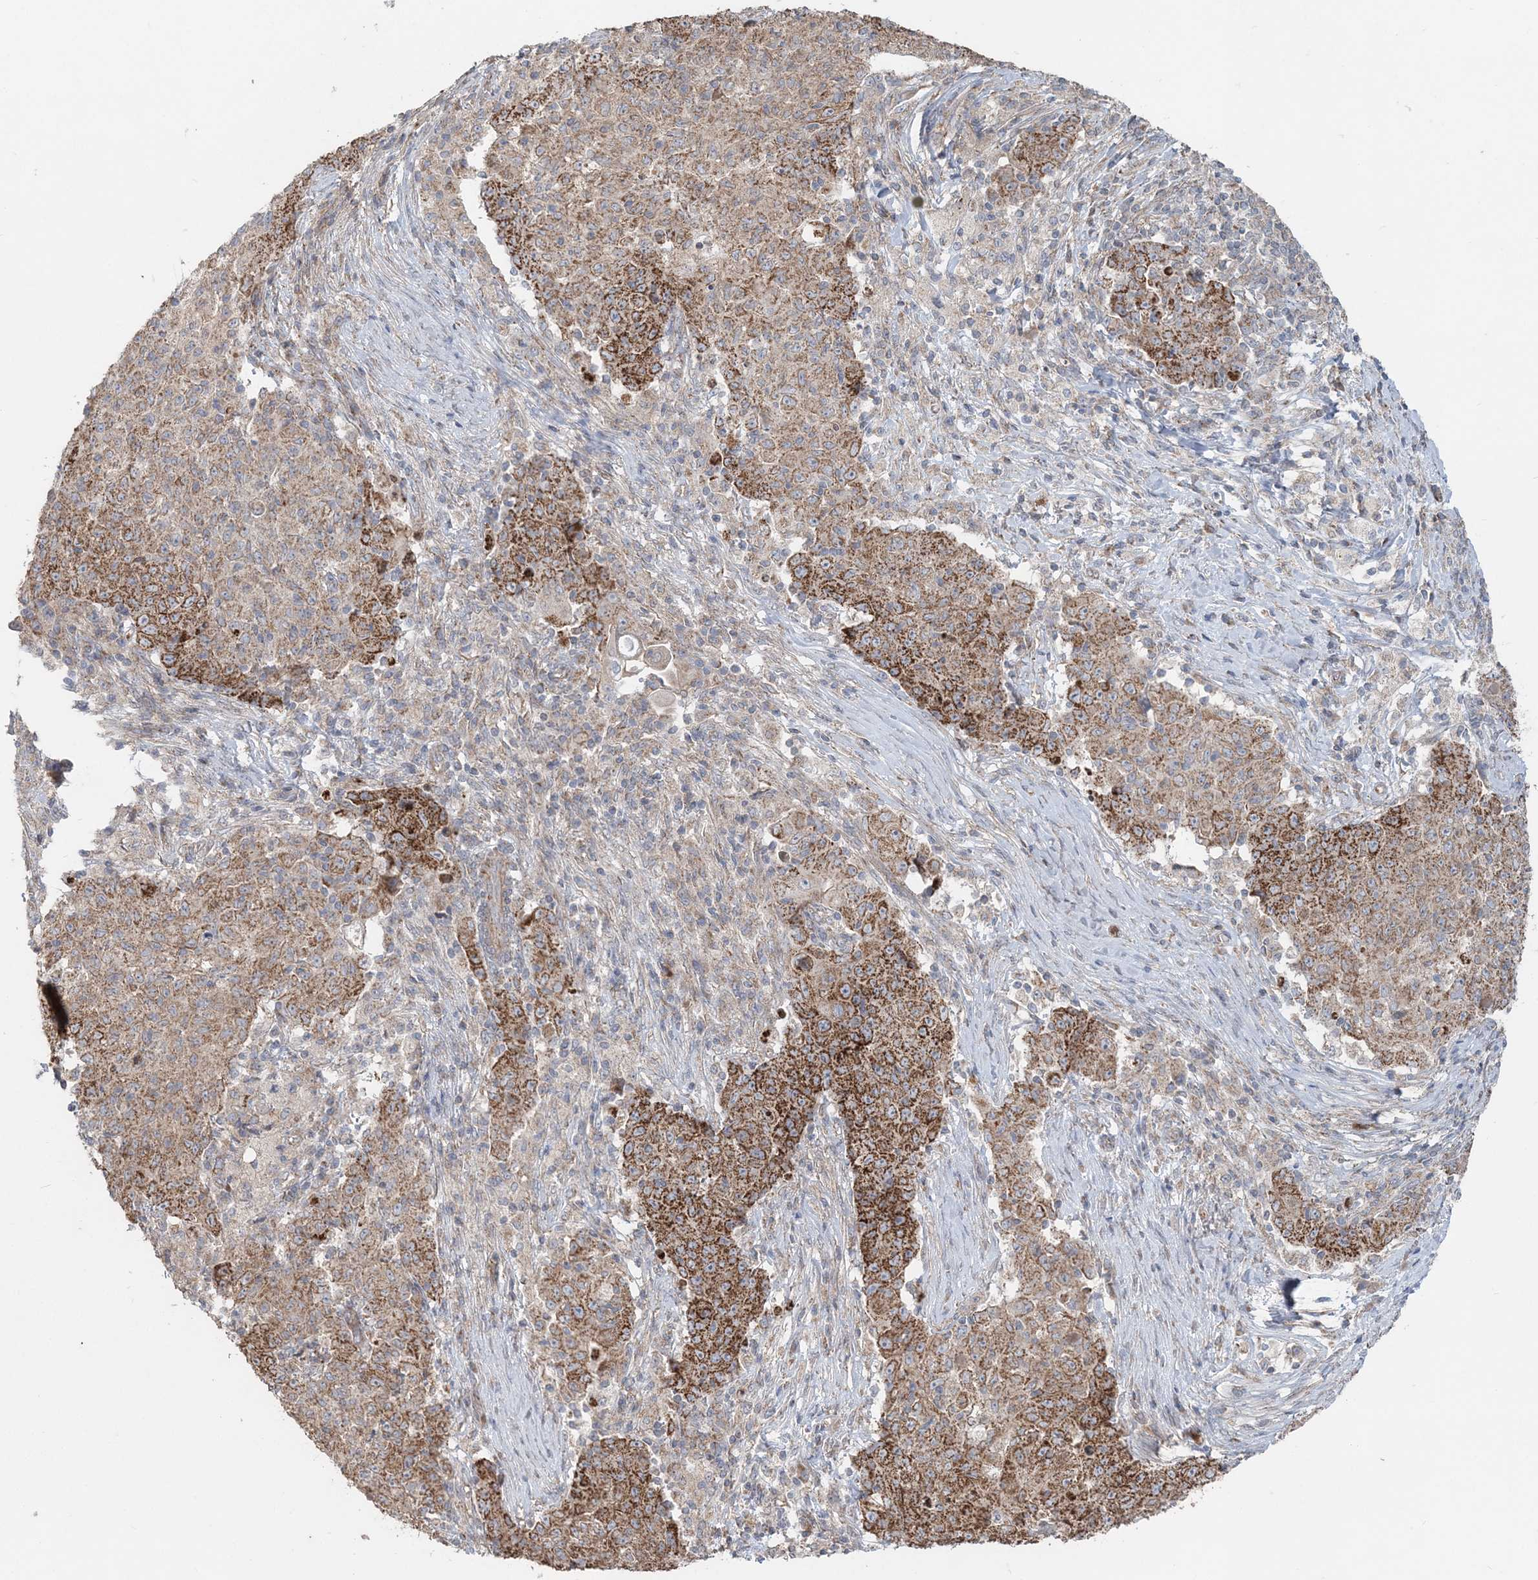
{"staining": {"intensity": "strong", "quantity": ">75%", "location": "cytoplasmic/membranous"}, "tissue": "ovarian cancer", "cell_type": "Tumor cells", "image_type": "cancer", "snomed": [{"axis": "morphology", "description": "Carcinoma, endometroid"}, {"axis": "topography", "description": "Ovary"}], "caption": "Brown immunohistochemical staining in ovarian cancer (endometroid carcinoma) demonstrates strong cytoplasmic/membranous staining in approximately >75% of tumor cells. The staining was performed using DAB to visualize the protein expression in brown, while the nuclei were stained in blue with hematoxylin (Magnification: 20x).", "gene": "LRPPRC", "patient": {"sex": "female", "age": 42}}